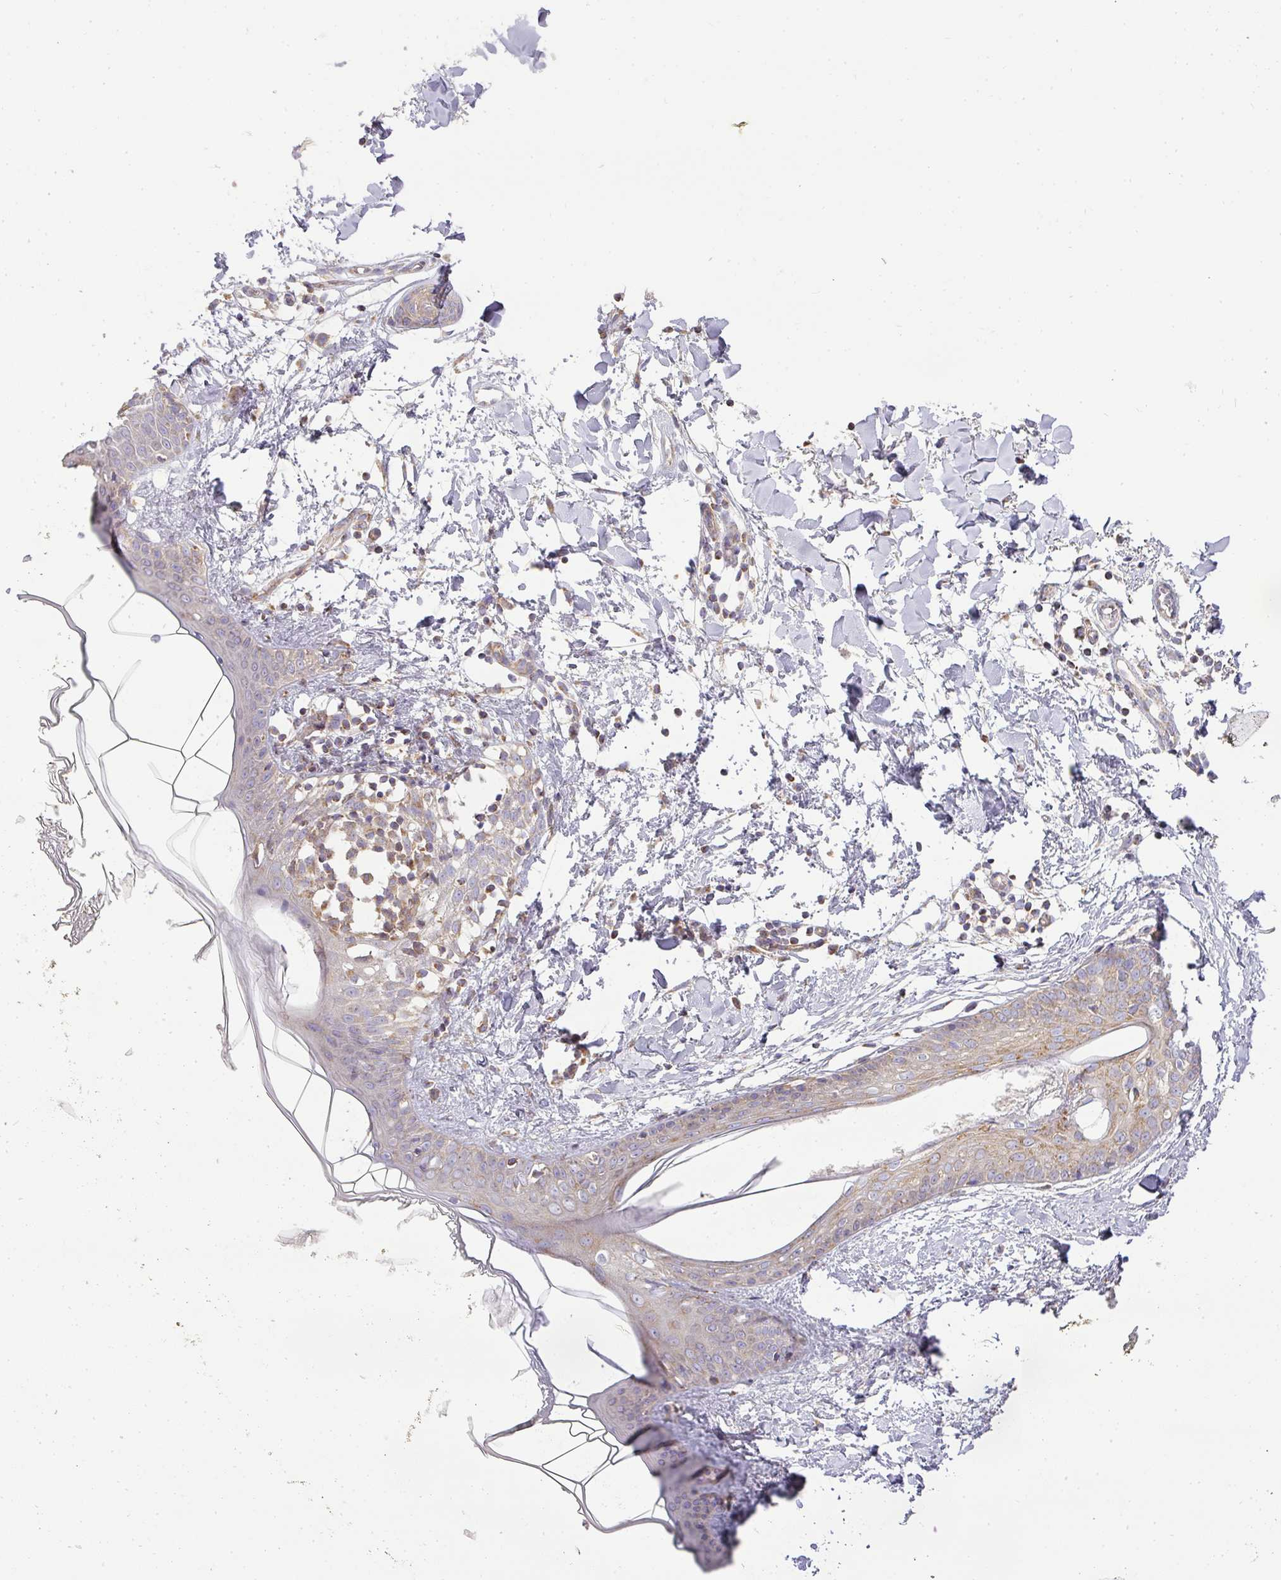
{"staining": {"intensity": "weak", "quantity": ">75%", "location": "cytoplasmic/membranous"}, "tissue": "skin", "cell_type": "Fibroblasts", "image_type": "normal", "snomed": [{"axis": "morphology", "description": "Normal tissue, NOS"}, {"axis": "topography", "description": "Skin"}], "caption": "IHC of benign human skin shows low levels of weak cytoplasmic/membranous staining in about >75% of fibroblasts.", "gene": "ZNF211", "patient": {"sex": "female", "age": 34}}